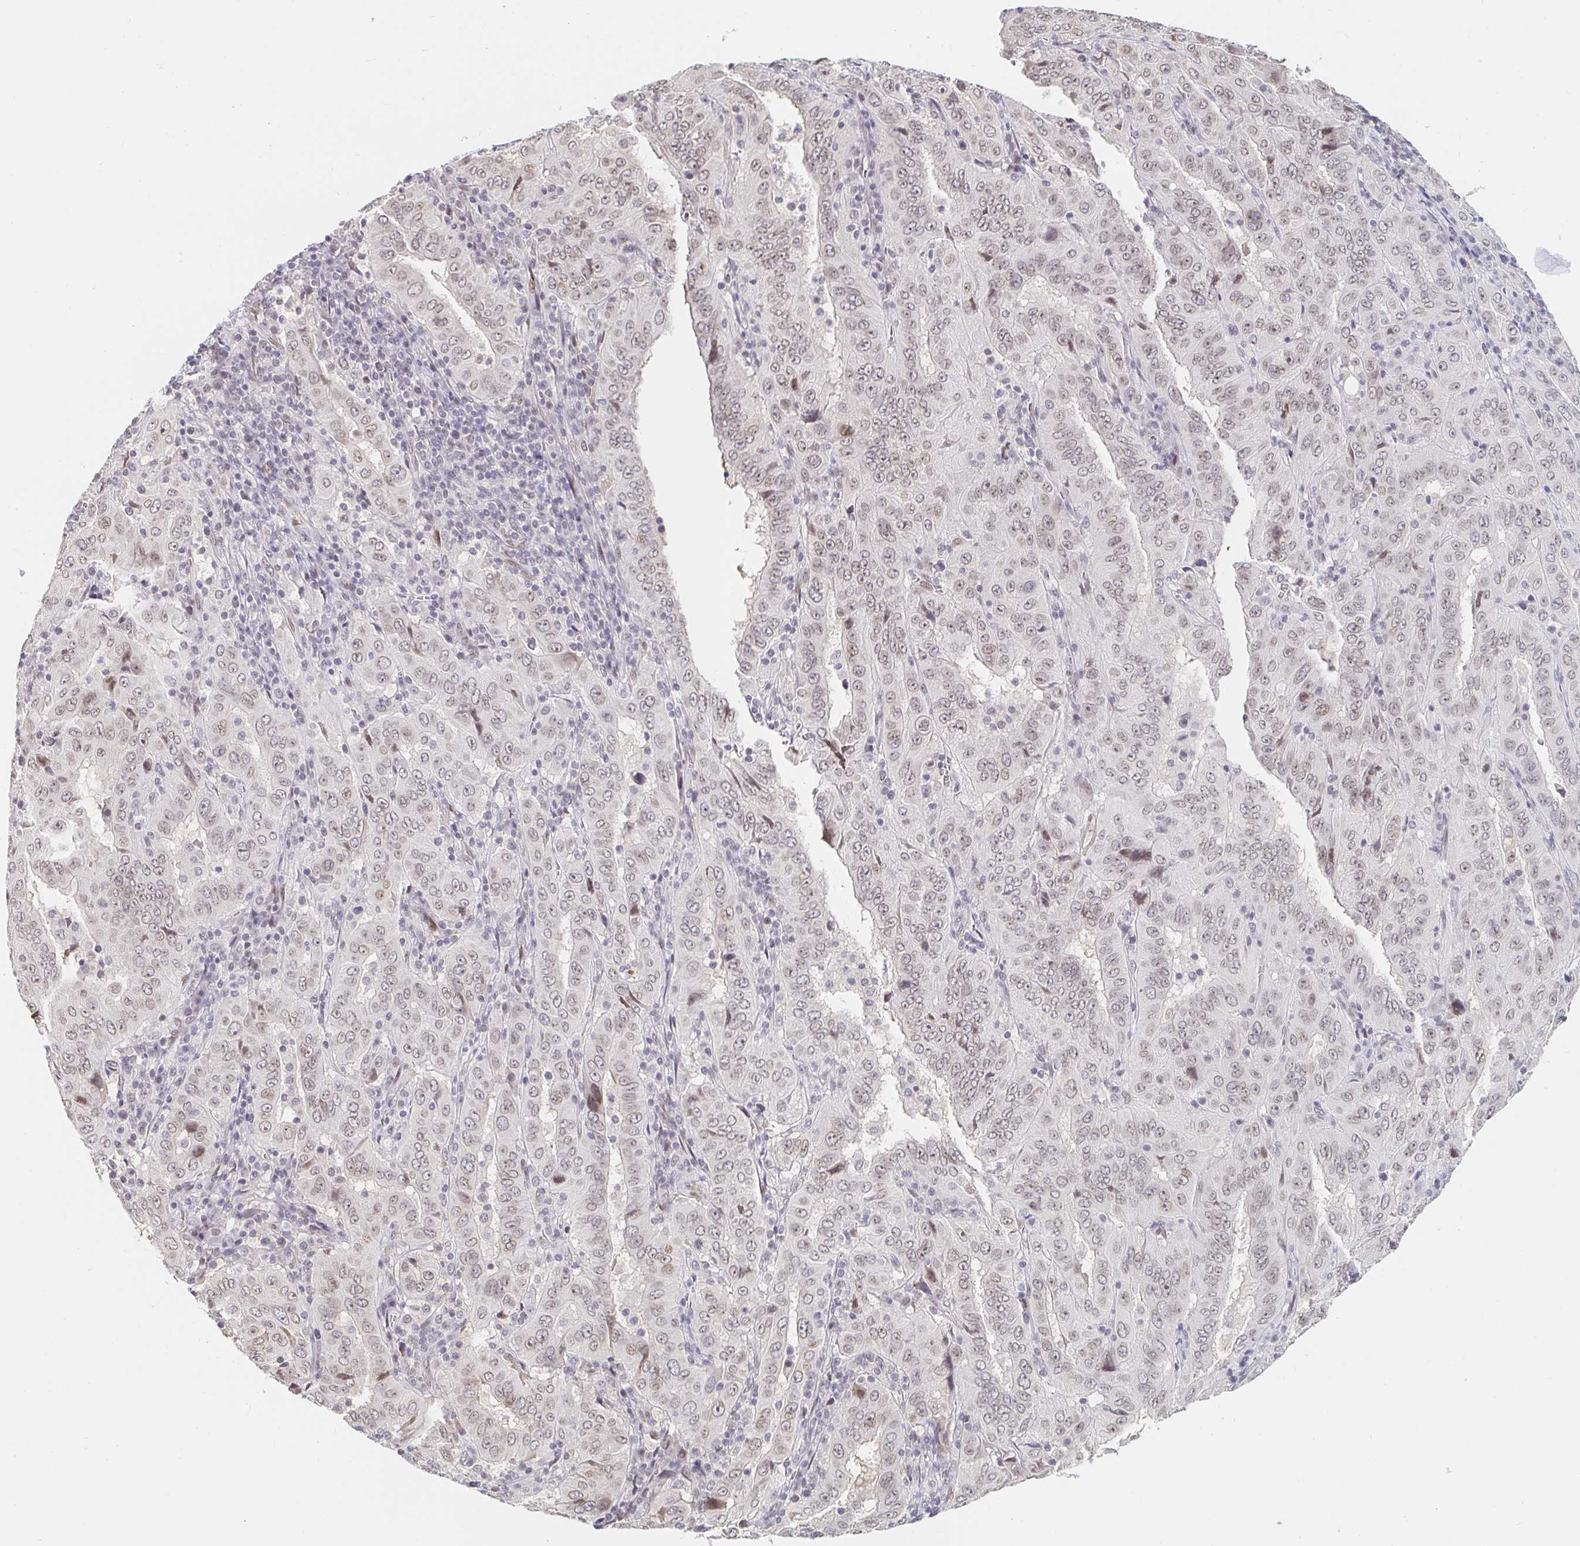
{"staining": {"intensity": "weak", "quantity": "<25%", "location": "nuclear"}, "tissue": "pancreatic cancer", "cell_type": "Tumor cells", "image_type": "cancer", "snomed": [{"axis": "morphology", "description": "Adenocarcinoma, NOS"}, {"axis": "topography", "description": "Pancreas"}], "caption": "DAB immunohistochemical staining of human adenocarcinoma (pancreatic) exhibits no significant staining in tumor cells.", "gene": "CHD2", "patient": {"sex": "male", "age": 63}}